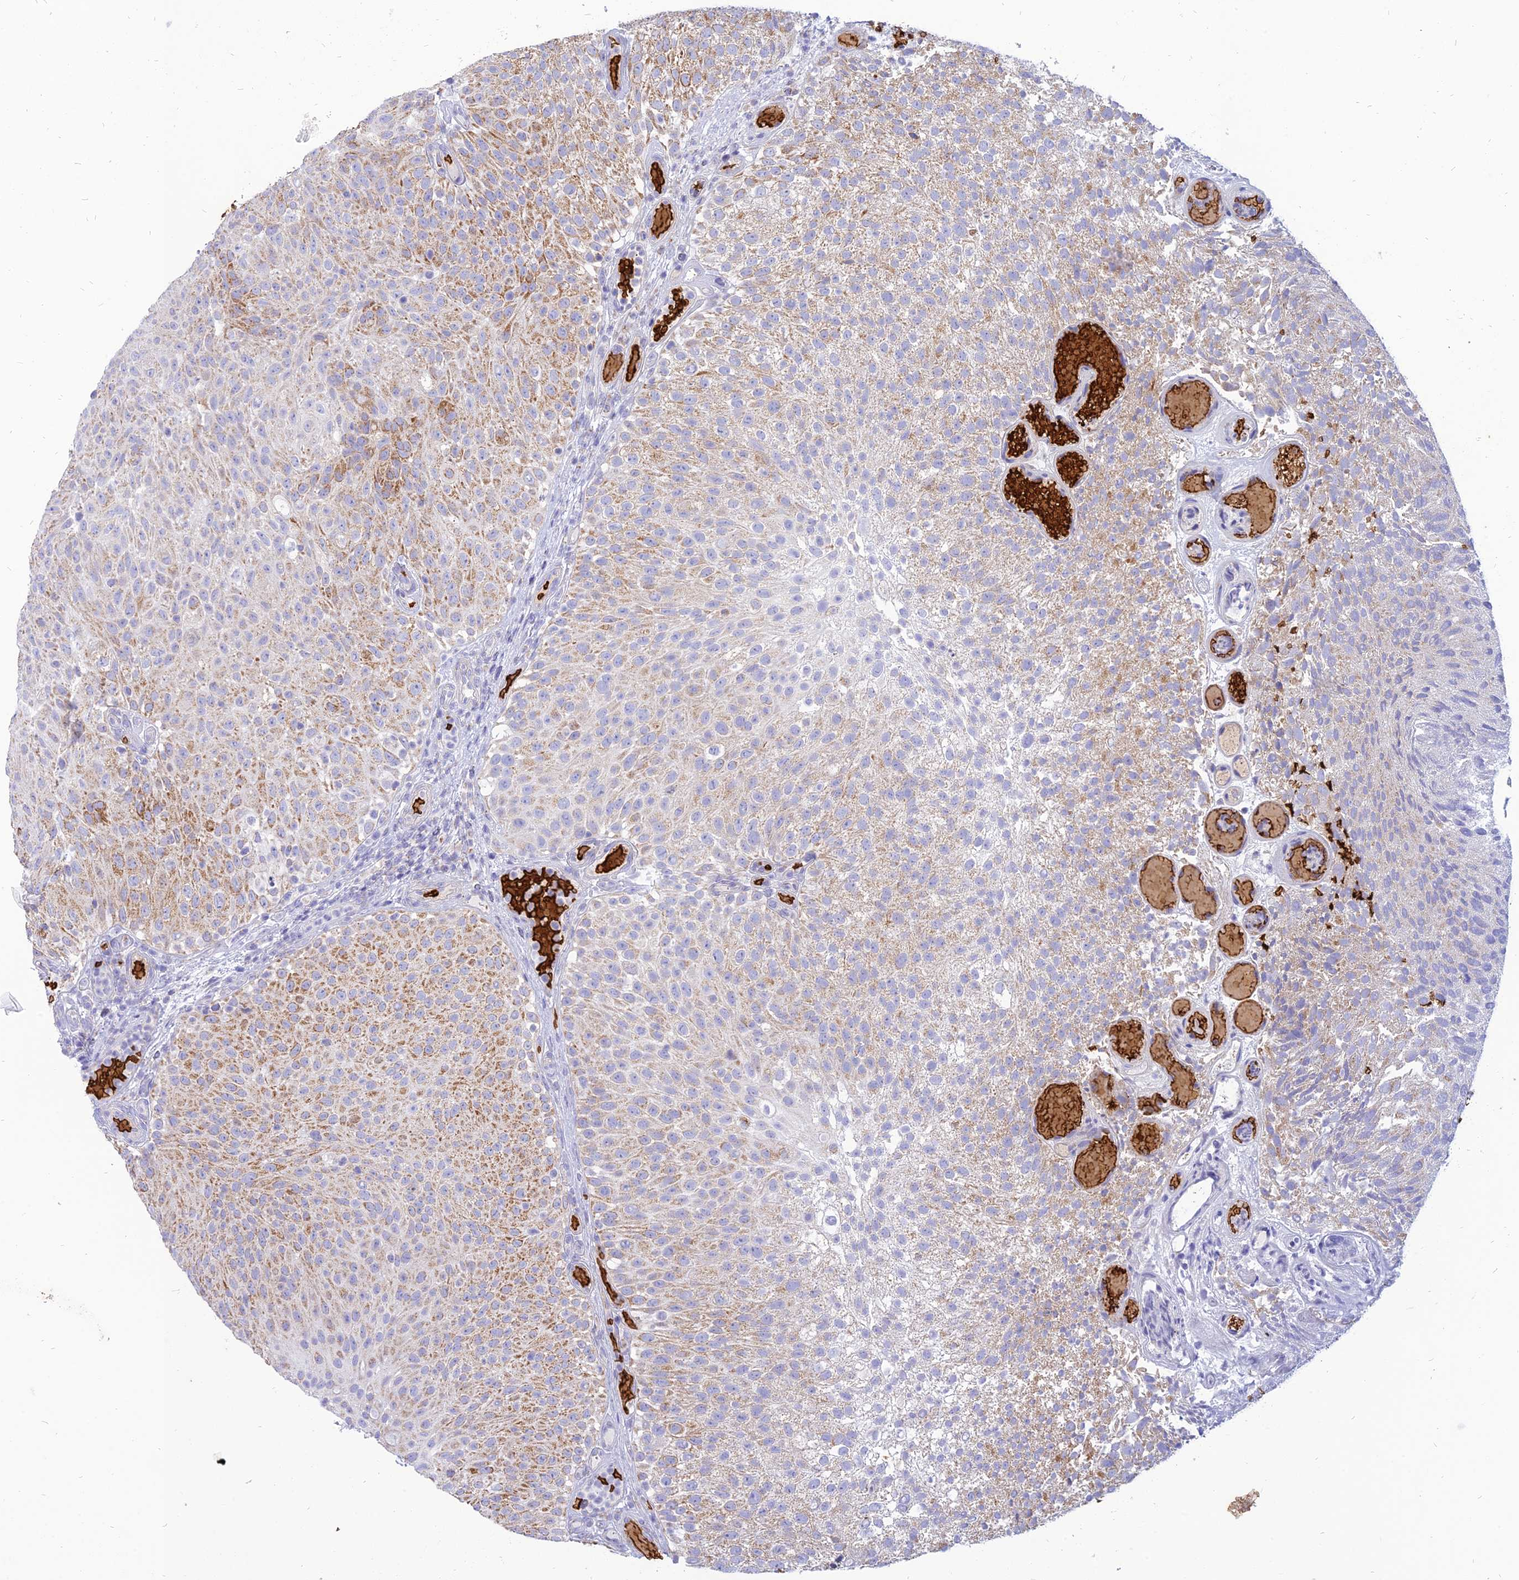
{"staining": {"intensity": "moderate", "quantity": "25%-75%", "location": "cytoplasmic/membranous"}, "tissue": "urothelial cancer", "cell_type": "Tumor cells", "image_type": "cancer", "snomed": [{"axis": "morphology", "description": "Urothelial carcinoma, Low grade"}, {"axis": "topography", "description": "Urinary bladder"}], "caption": "An immunohistochemistry (IHC) micrograph of tumor tissue is shown. Protein staining in brown highlights moderate cytoplasmic/membranous positivity in urothelial cancer within tumor cells.", "gene": "HHAT", "patient": {"sex": "male", "age": 78}}